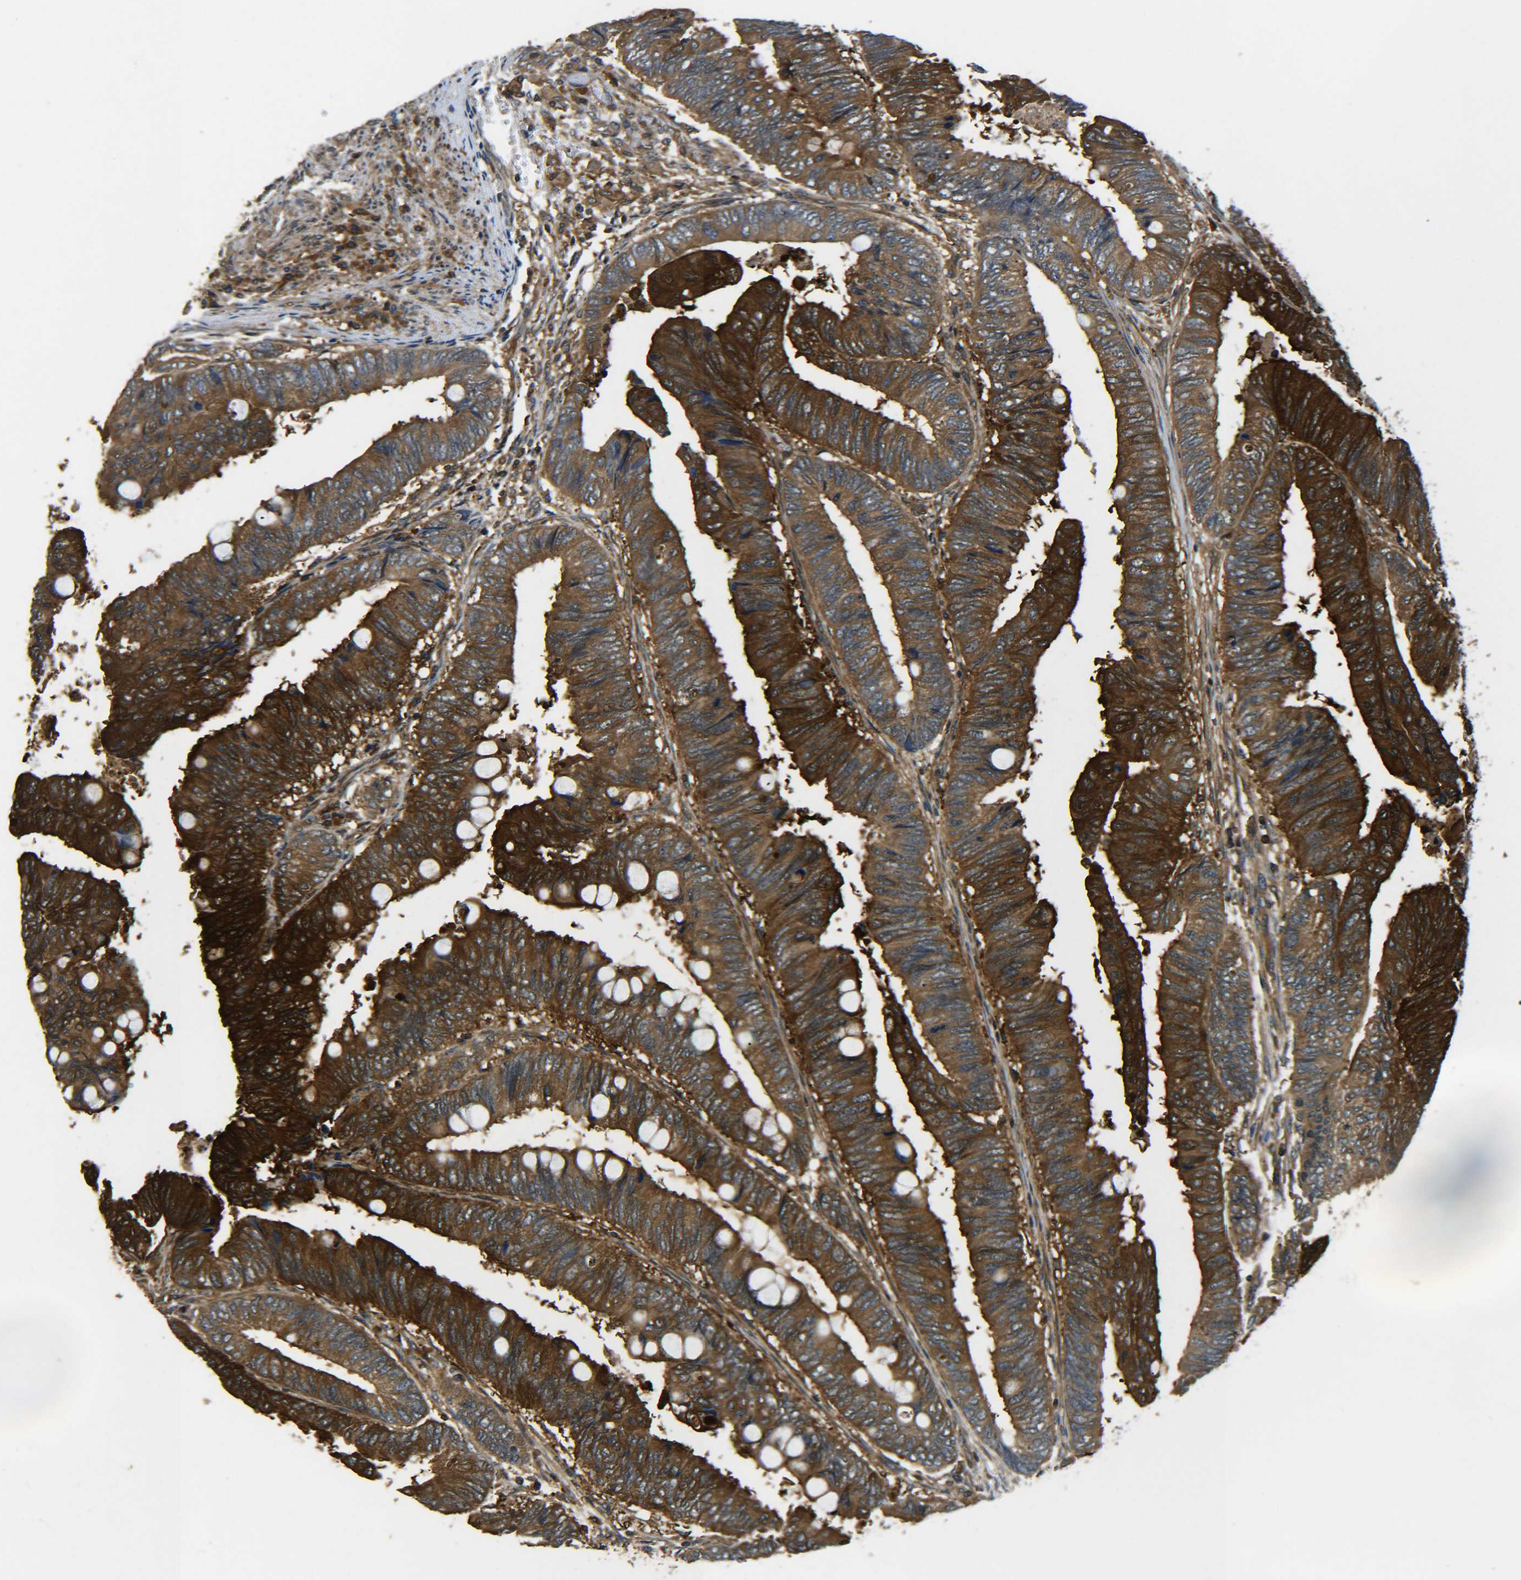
{"staining": {"intensity": "strong", "quantity": "25%-75%", "location": "cytoplasmic/membranous"}, "tissue": "colorectal cancer", "cell_type": "Tumor cells", "image_type": "cancer", "snomed": [{"axis": "morphology", "description": "Normal tissue, NOS"}, {"axis": "morphology", "description": "Adenocarcinoma, NOS"}, {"axis": "topography", "description": "Rectum"}, {"axis": "topography", "description": "Peripheral nerve tissue"}], "caption": "The immunohistochemical stain shows strong cytoplasmic/membranous positivity in tumor cells of colorectal cancer (adenocarcinoma) tissue.", "gene": "PREB", "patient": {"sex": "male", "age": 92}}